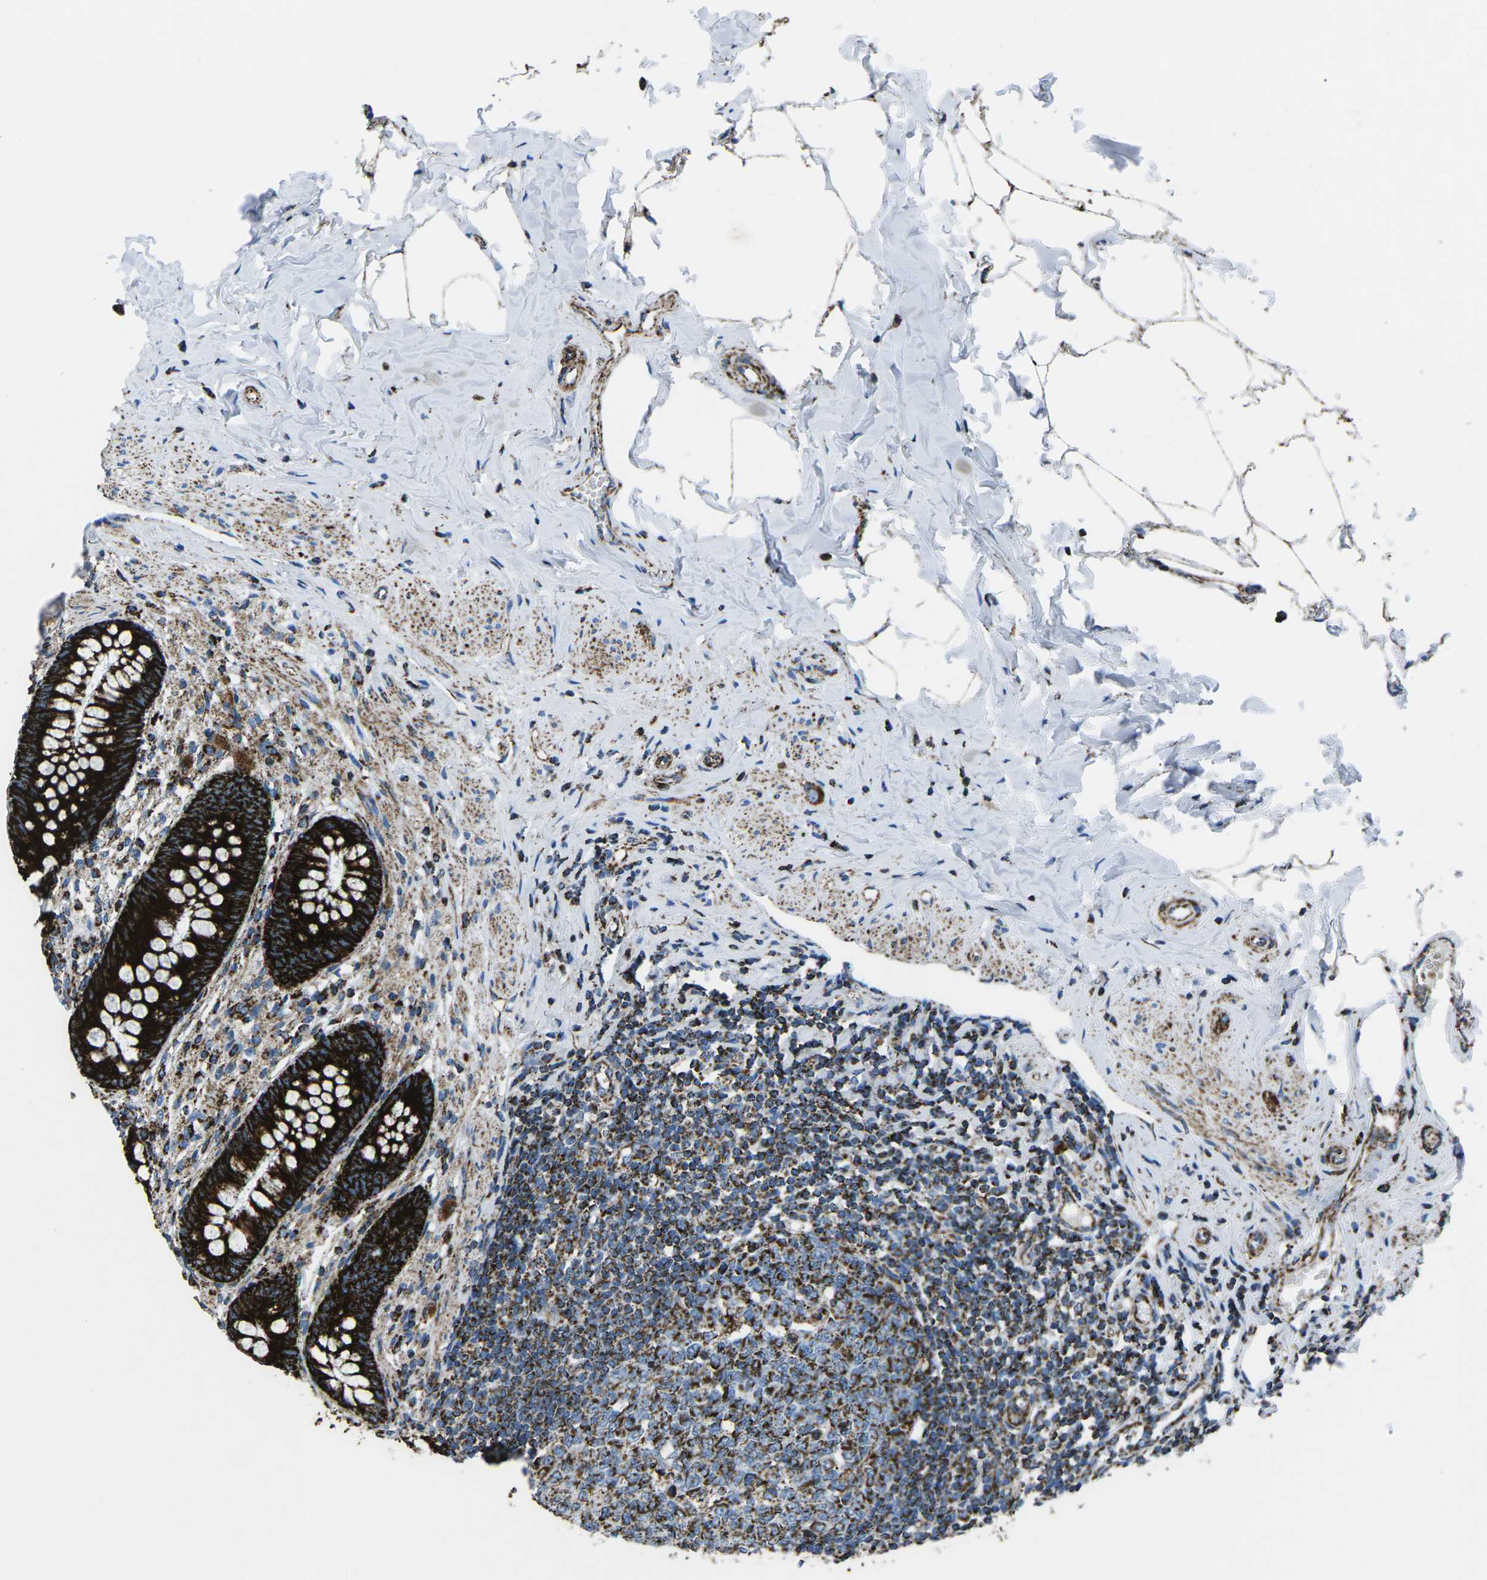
{"staining": {"intensity": "strong", "quantity": ">75%", "location": "cytoplasmic/membranous"}, "tissue": "appendix", "cell_type": "Glandular cells", "image_type": "normal", "snomed": [{"axis": "morphology", "description": "Normal tissue, NOS"}, {"axis": "topography", "description": "Appendix"}], "caption": "The photomicrograph exhibits immunohistochemical staining of normal appendix. There is strong cytoplasmic/membranous staining is identified in approximately >75% of glandular cells. Nuclei are stained in blue.", "gene": "MT", "patient": {"sex": "male", "age": 56}}